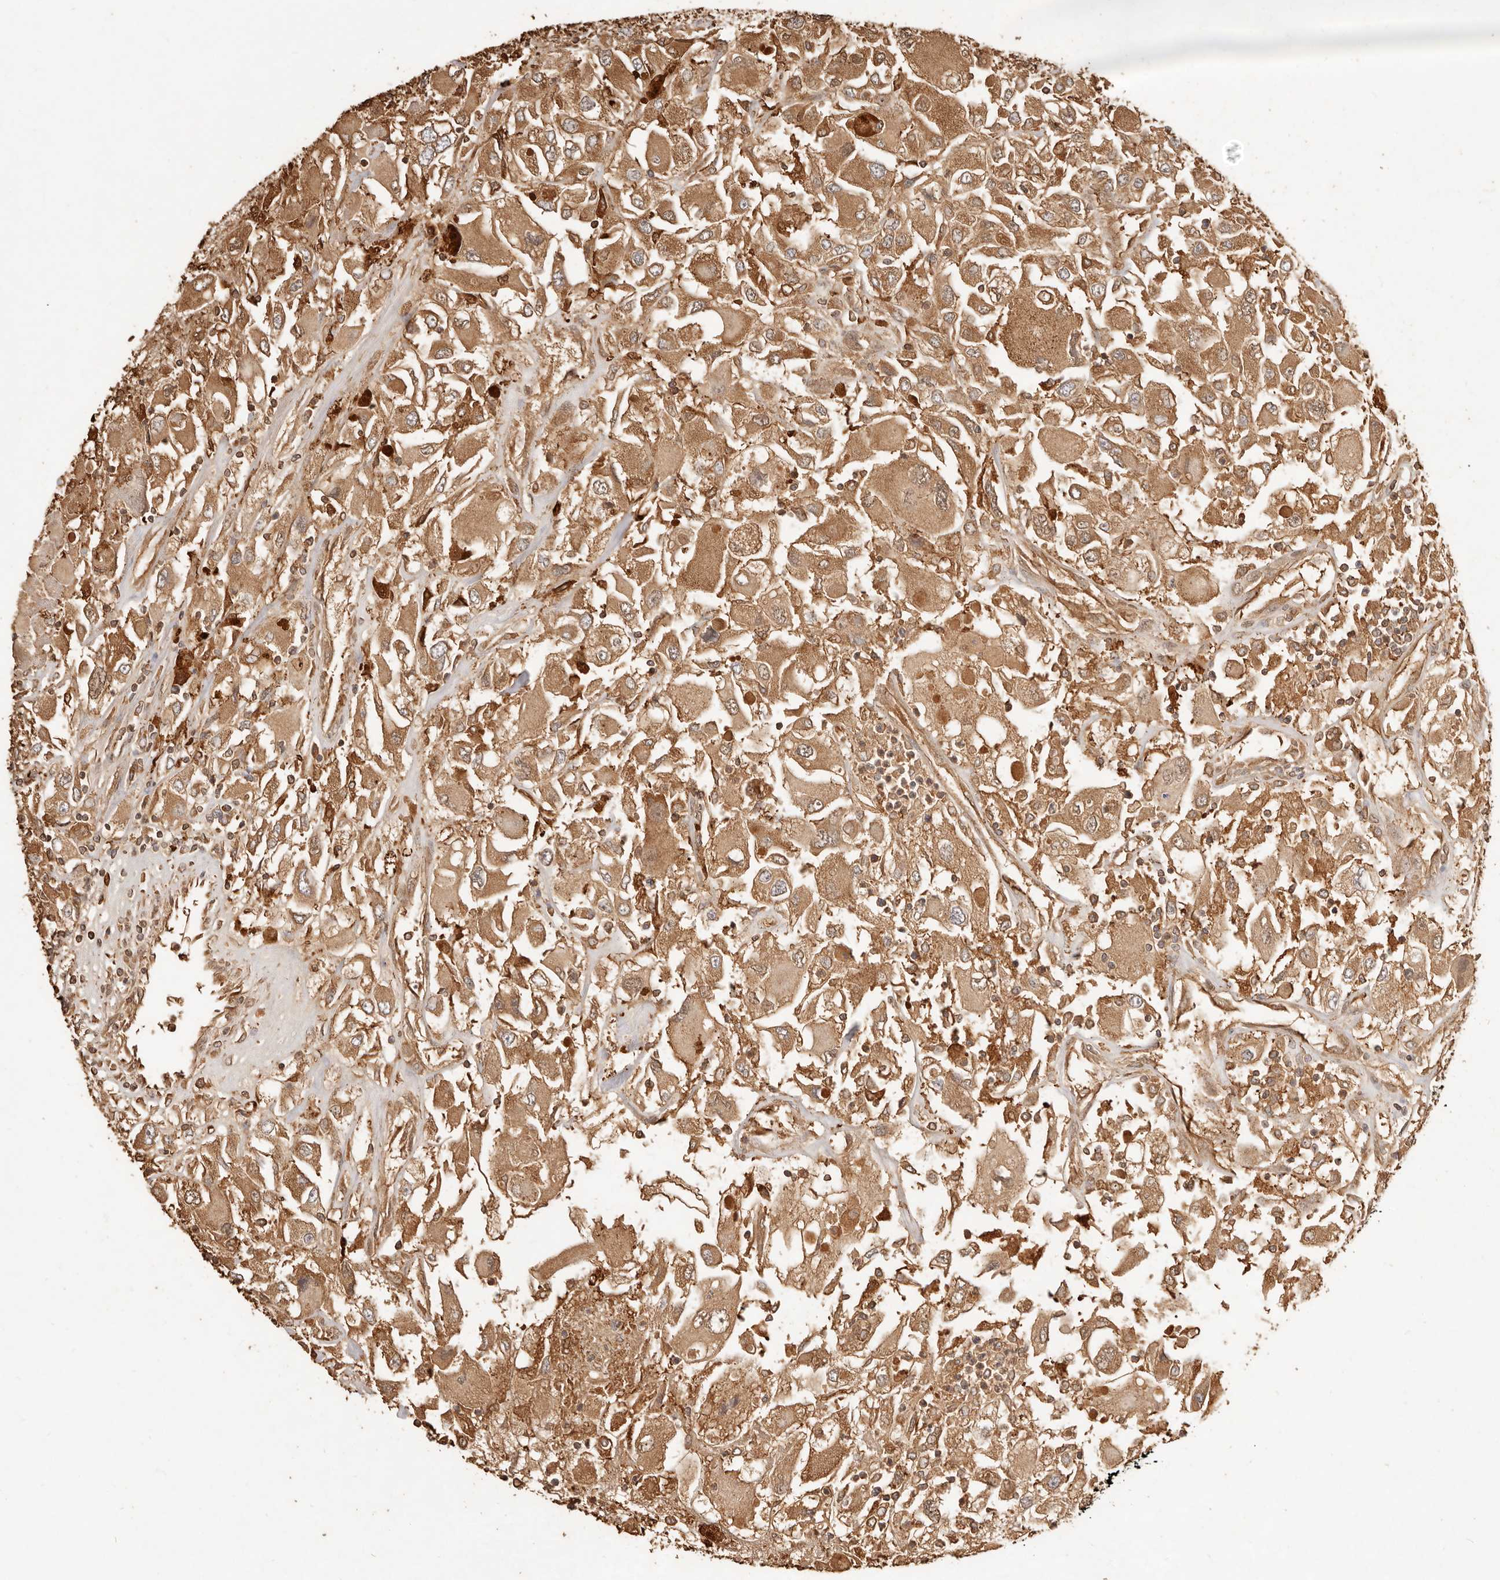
{"staining": {"intensity": "moderate", "quantity": ">75%", "location": "cytoplasmic/membranous"}, "tissue": "renal cancer", "cell_type": "Tumor cells", "image_type": "cancer", "snomed": [{"axis": "morphology", "description": "Adenocarcinoma, NOS"}, {"axis": "topography", "description": "Kidney"}], "caption": "Protein analysis of renal adenocarcinoma tissue shows moderate cytoplasmic/membranous positivity in about >75% of tumor cells. Nuclei are stained in blue.", "gene": "FAM180B", "patient": {"sex": "female", "age": 52}}